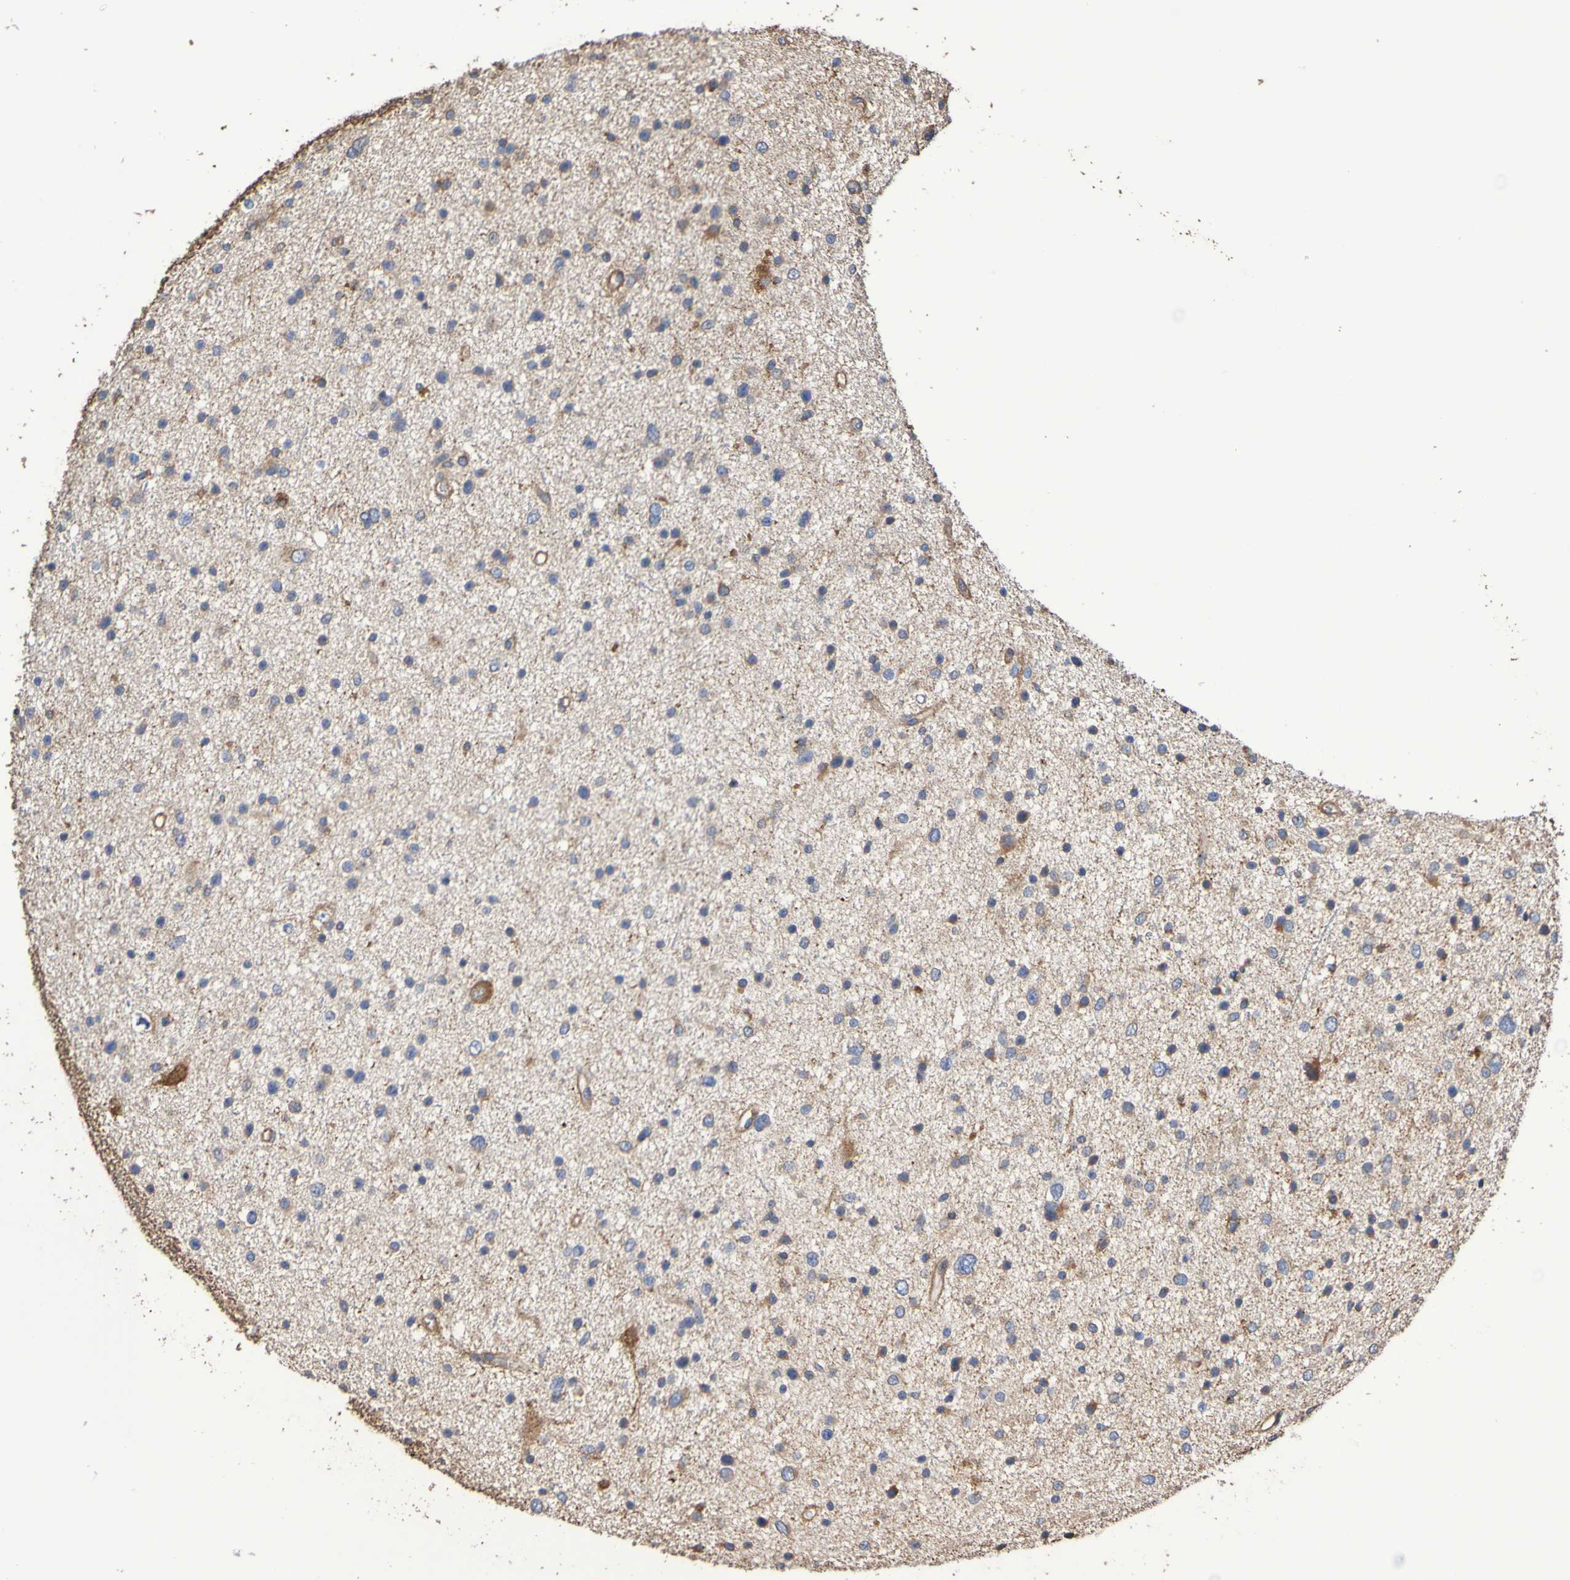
{"staining": {"intensity": "weak", "quantity": "25%-75%", "location": "cytoplasmic/membranous"}, "tissue": "glioma", "cell_type": "Tumor cells", "image_type": "cancer", "snomed": [{"axis": "morphology", "description": "Glioma, malignant, Low grade"}, {"axis": "topography", "description": "Brain"}], "caption": "DAB (3,3'-diaminobenzidine) immunohistochemical staining of glioma reveals weak cytoplasmic/membranous protein positivity in approximately 25%-75% of tumor cells. (brown staining indicates protein expression, while blue staining denotes nuclei).", "gene": "RAB11A", "patient": {"sex": "female", "age": 37}}